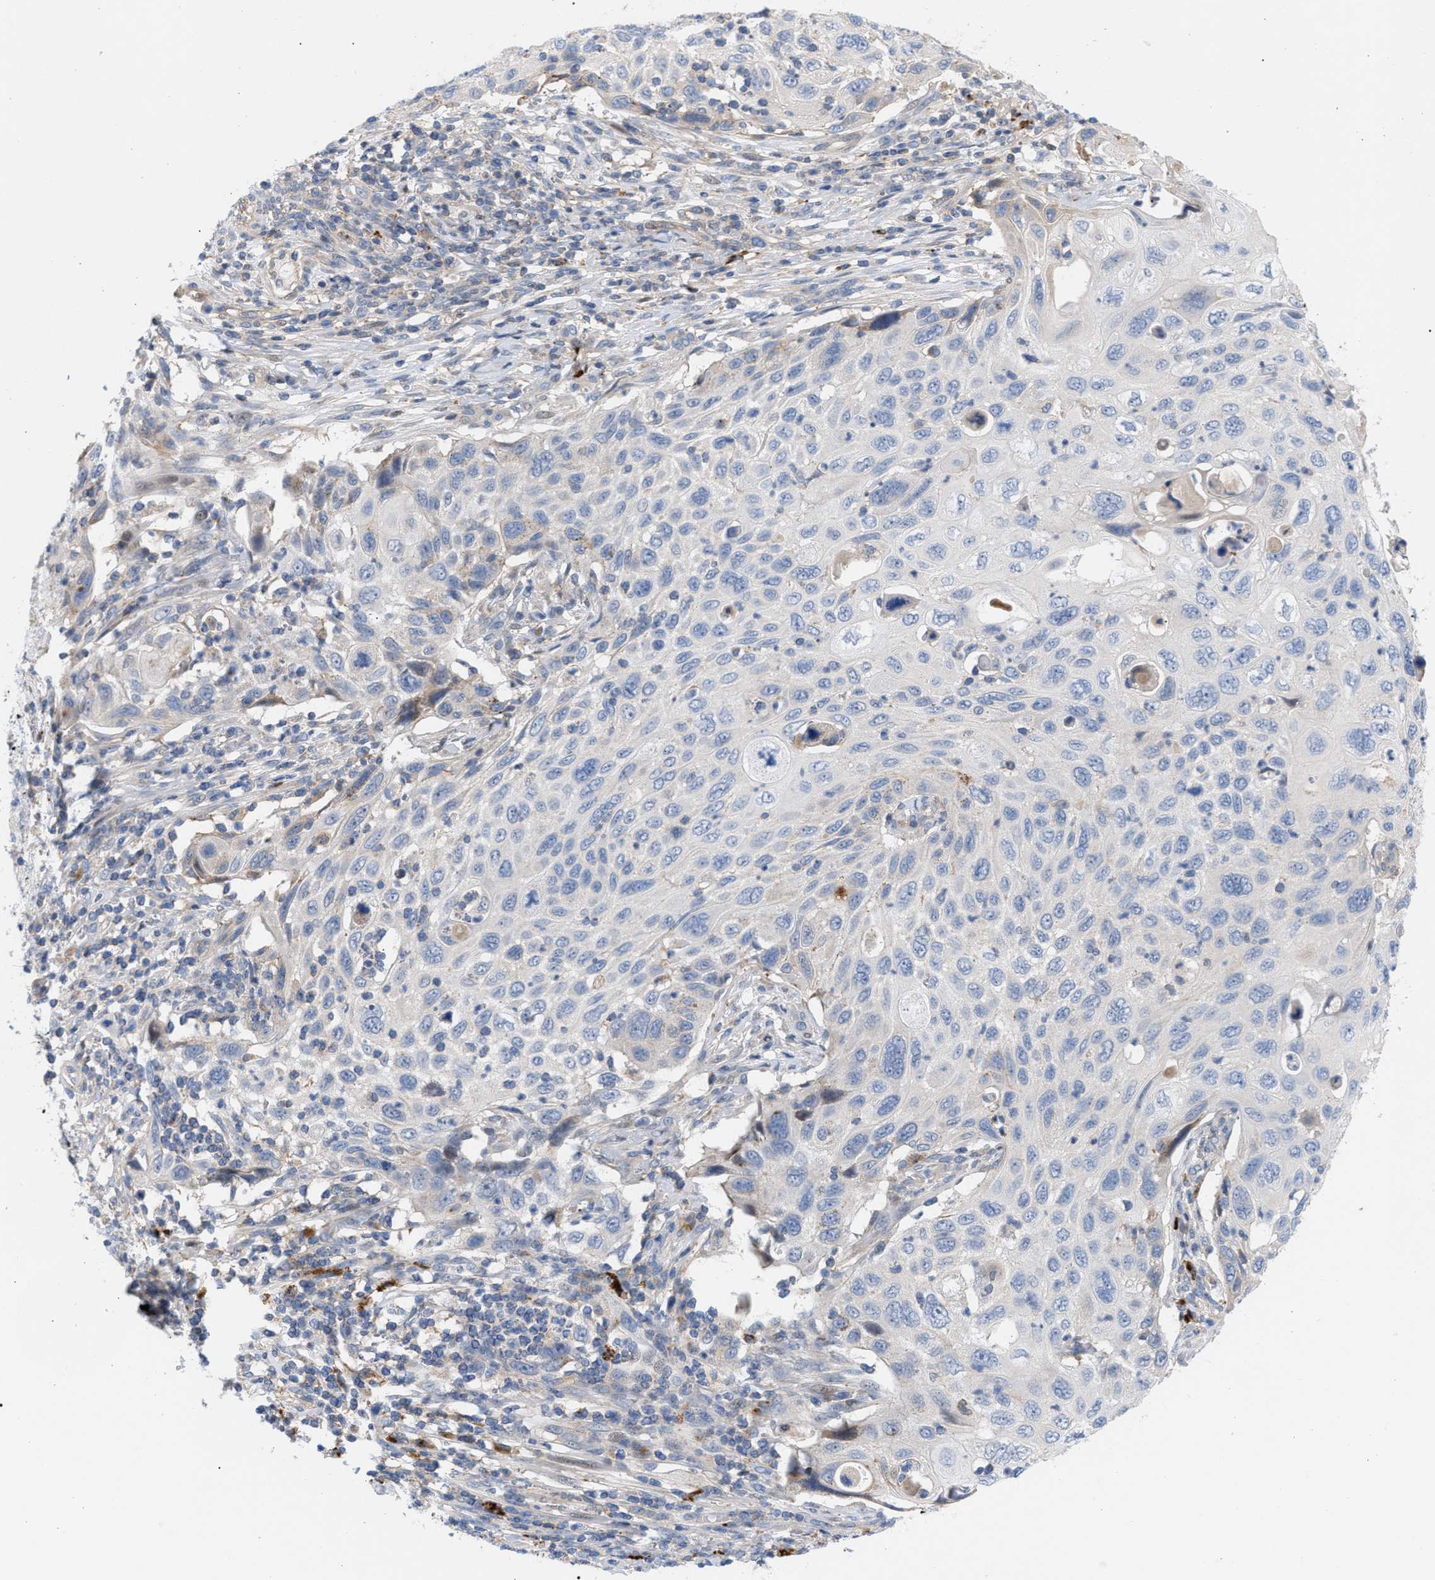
{"staining": {"intensity": "negative", "quantity": "none", "location": "none"}, "tissue": "cervical cancer", "cell_type": "Tumor cells", "image_type": "cancer", "snomed": [{"axis": "morphology", "description": "Squamous cell carcinoma, NOS"}, {"axis": "topography", "description": "Cervix"}], "caption": "The IHC micrograph has no significant positivity in tumor cells of cervical cancer (squamous cell carcinoma) tissue.", "gene": "MBTD1", "patient": {"sex": "female", "age": 70}}